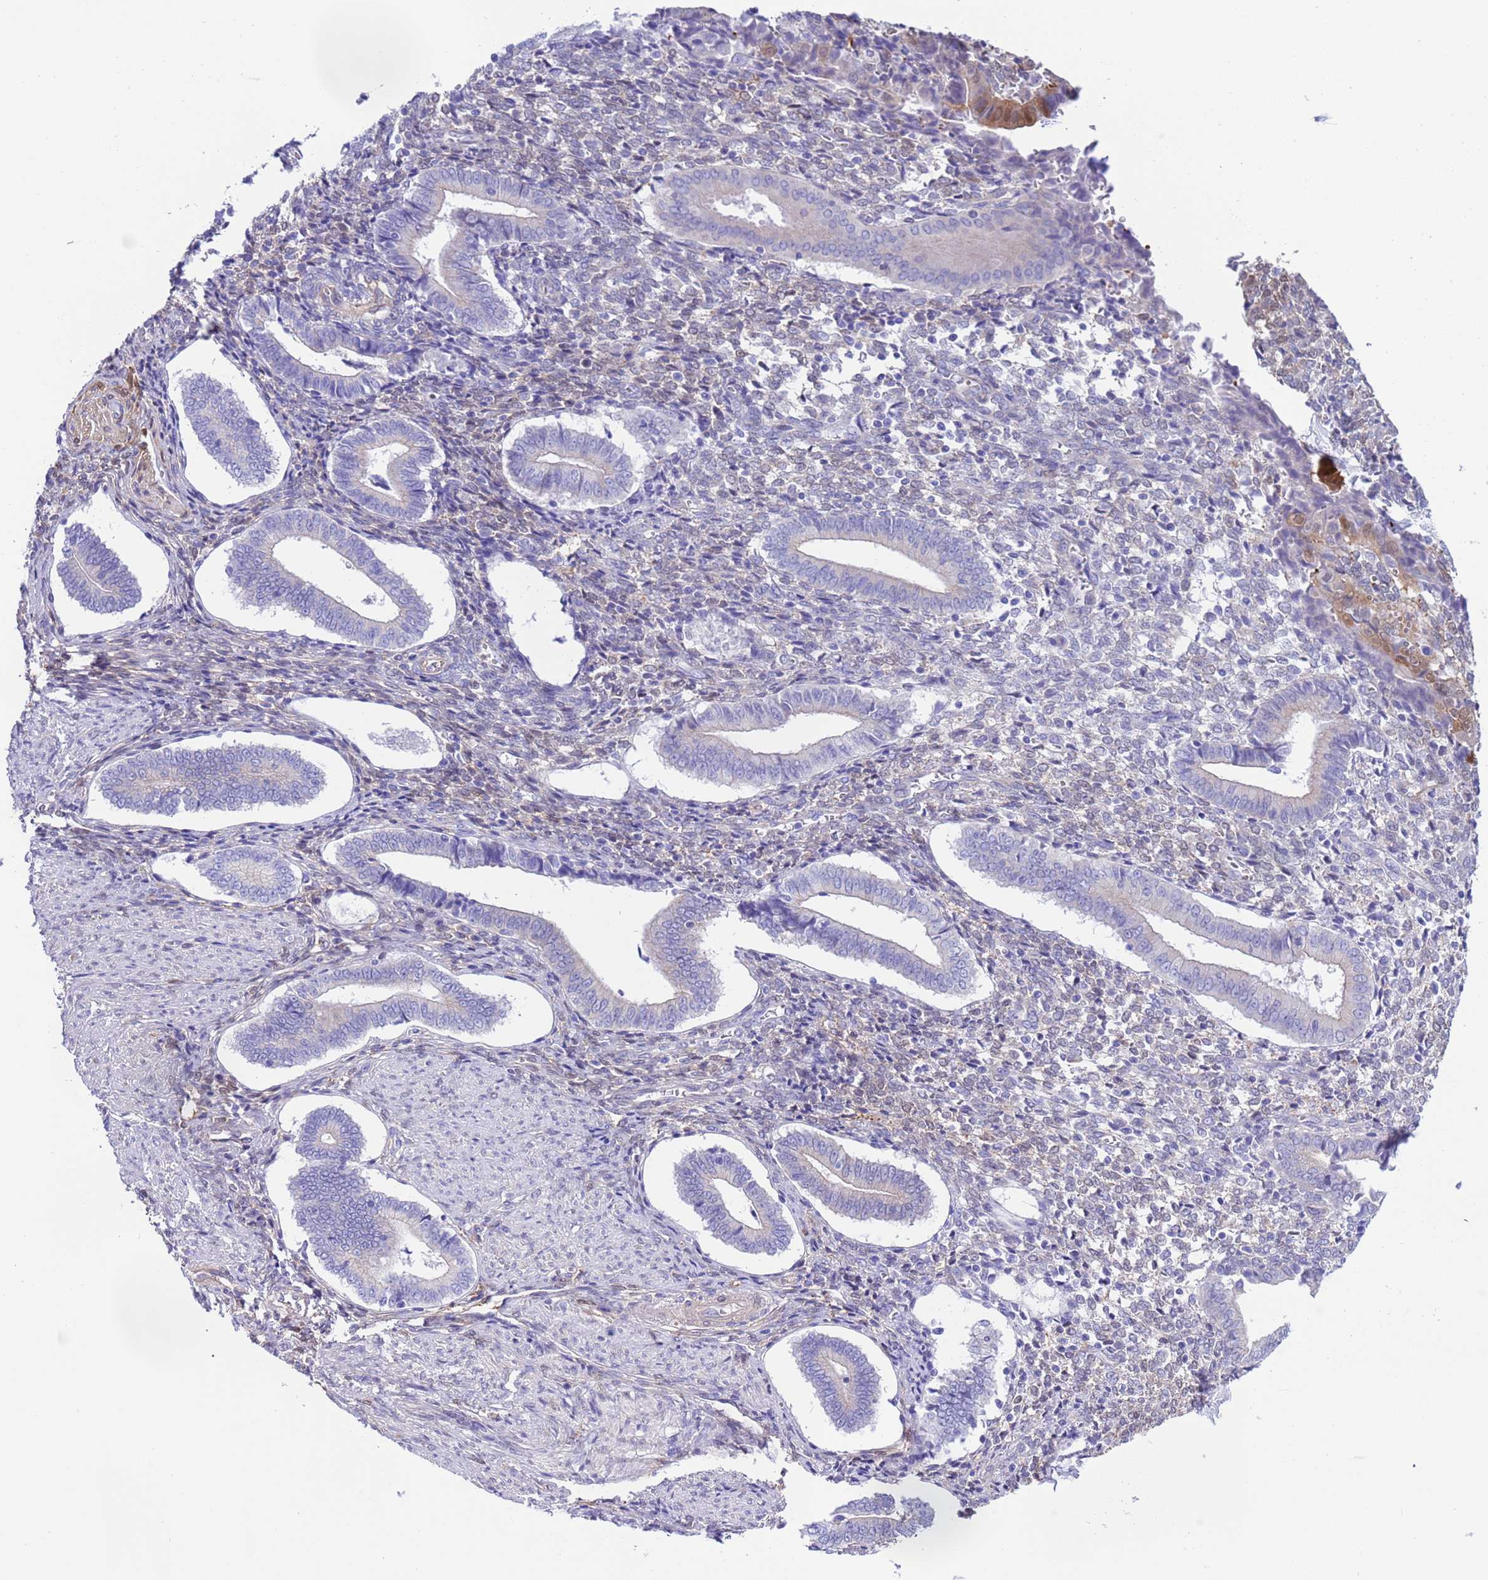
{"staining": {"intensity": "negative", "quantity": "none", "location": "none"}, "tissue": "endometrium", "cell_type": "Cells in endometrial stroma", "image_type": "normal", "snomed": [{"axis": "morphology", "description": "Normal tissue, NOS"}, {"axis": "topography", "description": "Other"}, {"axis": "topography", "description": "Endometrium"}], "caption": "High magnification brightfield microscopy of benign endometrium stained with DAB (brown) and counterstained with hematoxylin (blue): cells in endometrial stroma show no significant staining. The staining is performed using DAB (3,3'-diaminobenzidine) brown chromogen with nuclei counter-stained in using hematoxylin.", "gene": "C6orf47", "patient": {"sex": "female", "age": 44}}